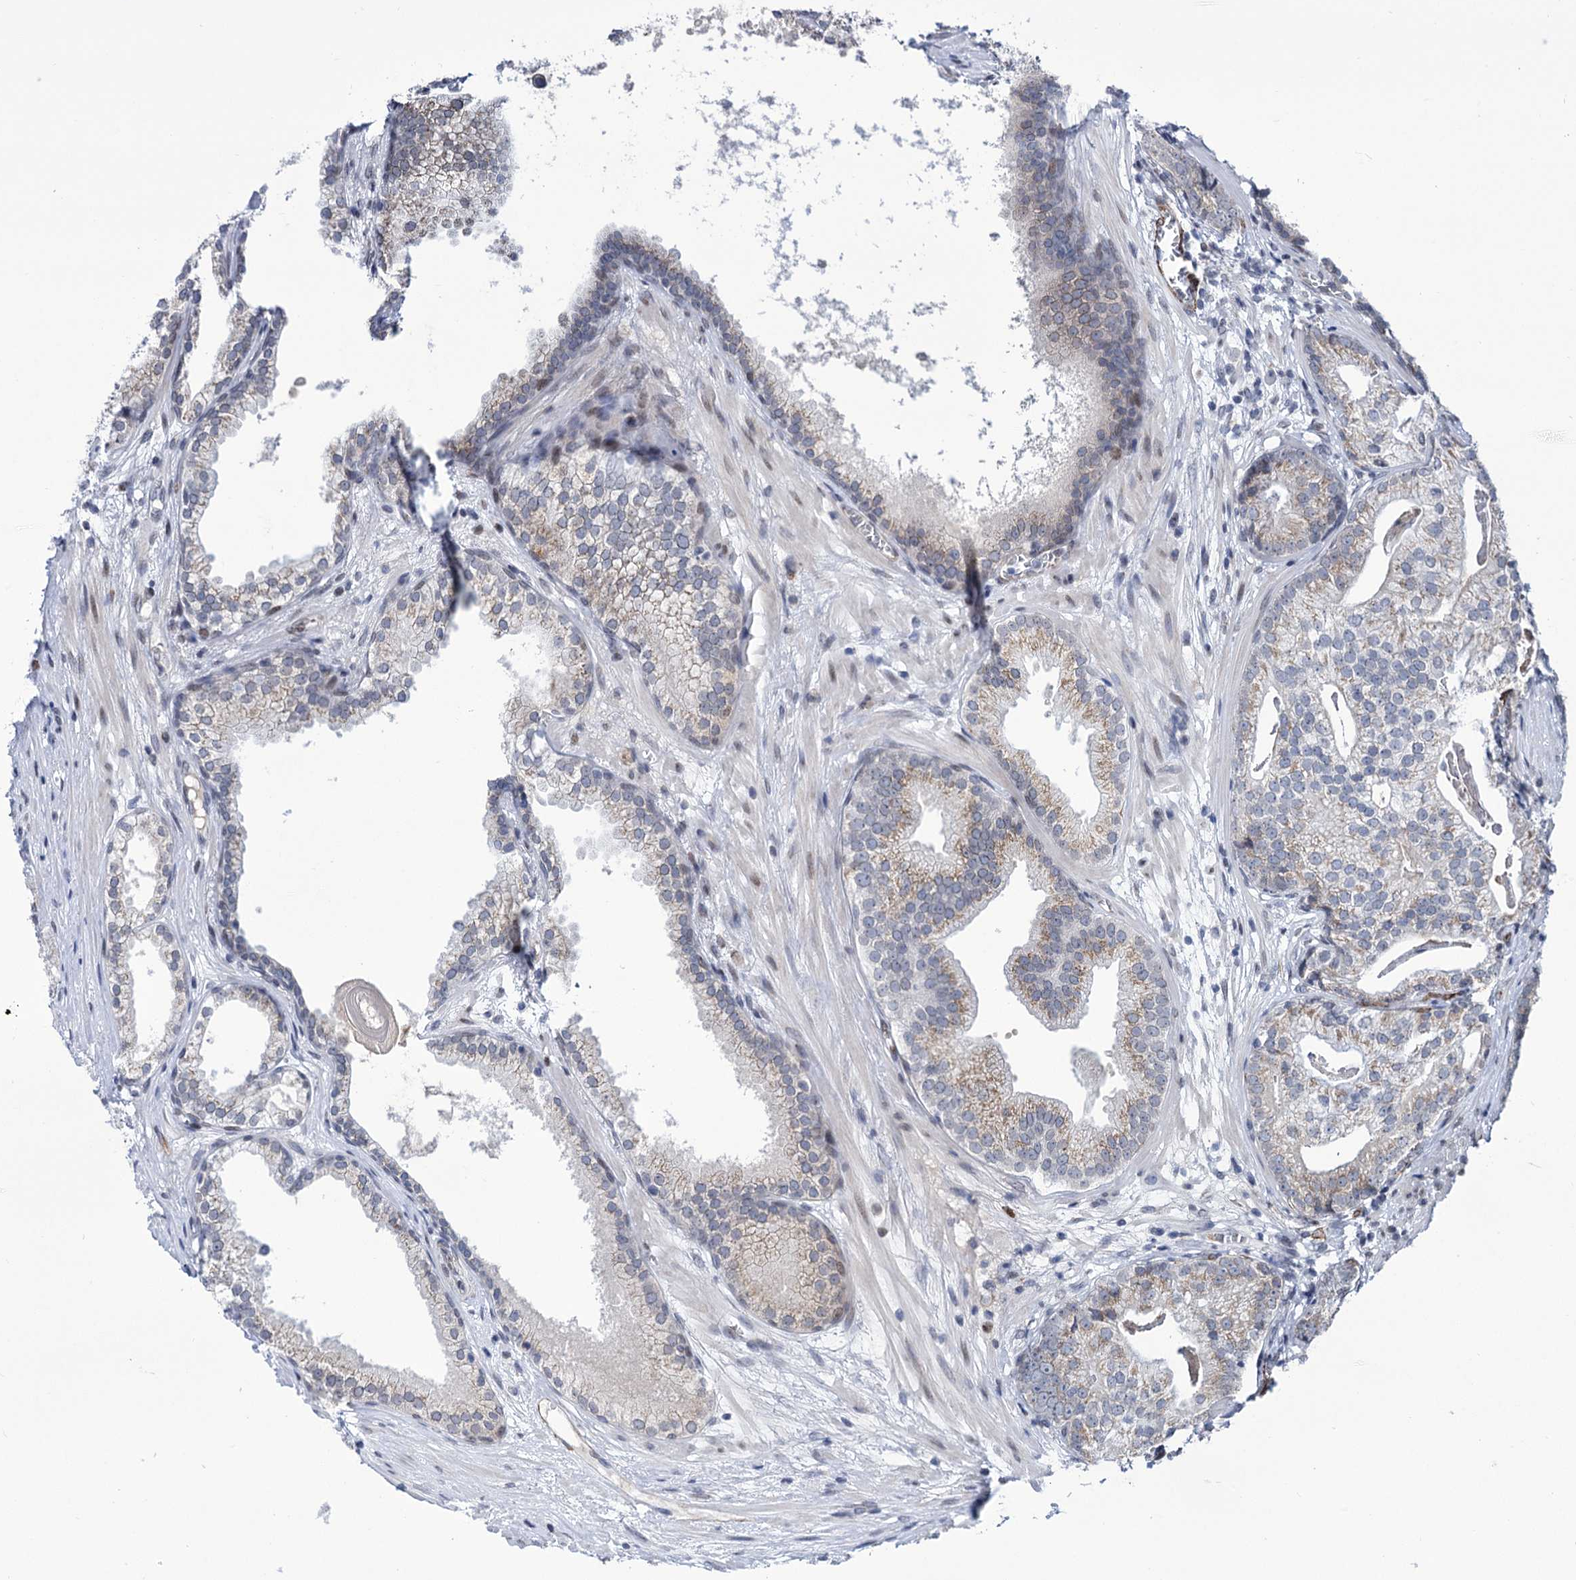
{"staining": {"intensity": "weak", "quantity": "<25%", "location": "cytoplasmic/membranous"}, "tissue": "prostate cancer", "cell_type": "Tumor cells", "image_type": "cancer", "snomed": [{"axis": "morphology", "description": "Adenocarcinoma, High grade"}, {"axis": "topography", "description": "Prostate"}], "caption": "An IHC photomicrograph of high-grade adenocarcinoma (prostate) is shown. There is no staining in tumor cells of high-grade adenocarcinoma (prostate).", "gene": "ZC3H12C", "patient": {"sex": "male", "age": 69}}